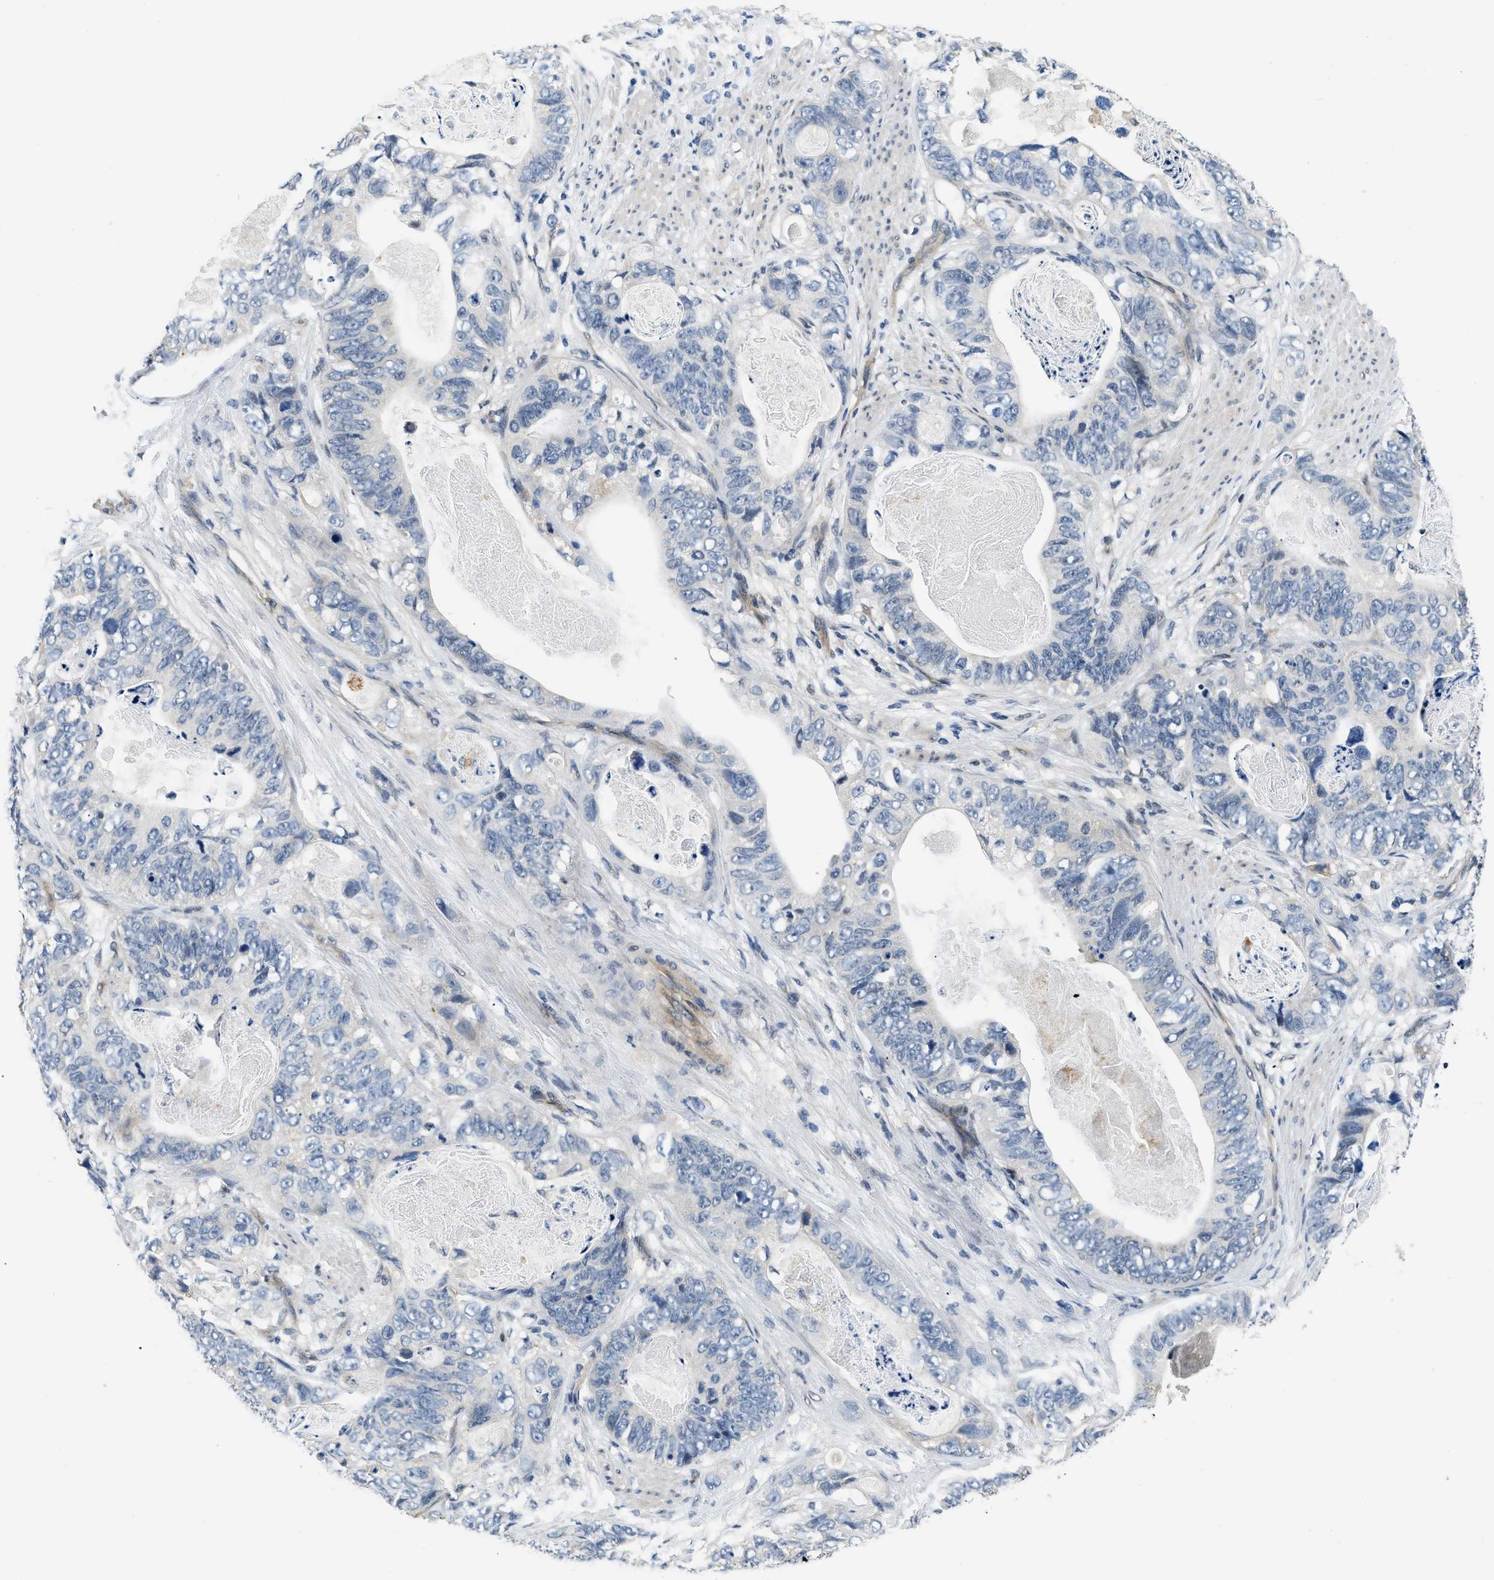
{"staining": {"intensity": "negative", "quantity": "none", "location": "none"}, "tissue": "stomach cancer", "cell_type": "Tumor cells", "image_type": "cancer", "snomed": [{"axis": "morphology", "description": "Adenocarcinoma, NOS"}, {"axis": "topography", "description": "Stomach"}], "caption": "Micrograph shows no protein expression in tumor cells of stomach cancer tissue.", "gene": "SMAD4", "patient": {"sex": "female", "age": 89}}